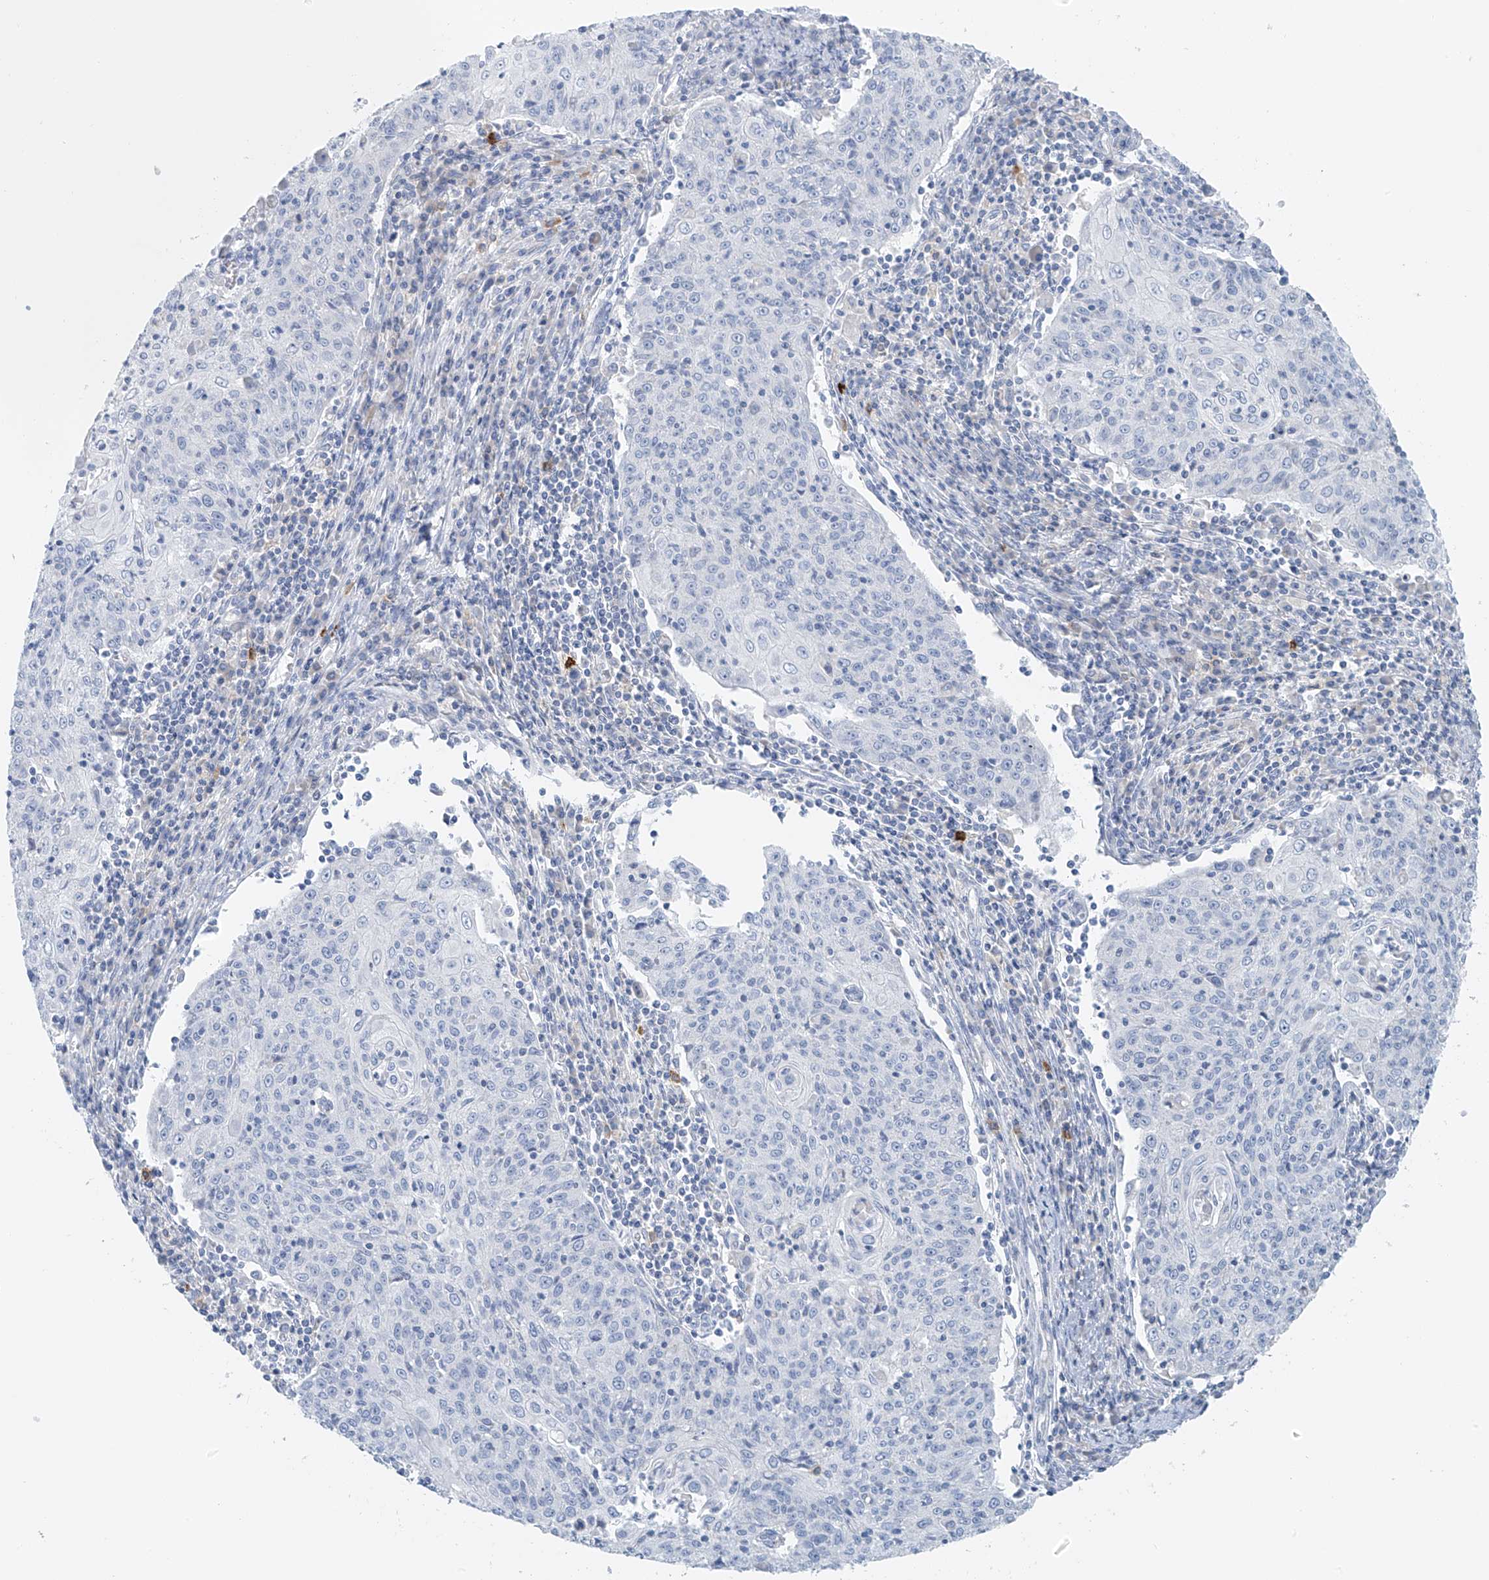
{"staining": {"intensity": "negative", "quantity": "none", "location": "none"}, "tissue": "cervical cancer", "cell_type": "Tumor cells", "image_type": "cancer", "snomed": [{"axis": "morphology", "description": "Squamous cell carcinoma, NOS"}, {"axis": "topography", "description": "Cervix"}], "caption": "An immunohistochemistry (IHC) photomicrograph of cervical cancer is shown. There is no staining in tumor cells of cervical cancer. The staining is performed using DAB (3,3'-diaminobenzidine) brown chromogen with nuclei counter-stained in using hematoxylin.", "gene": "POMGNT2", "patient": {"sex": "female", "age": 48}}